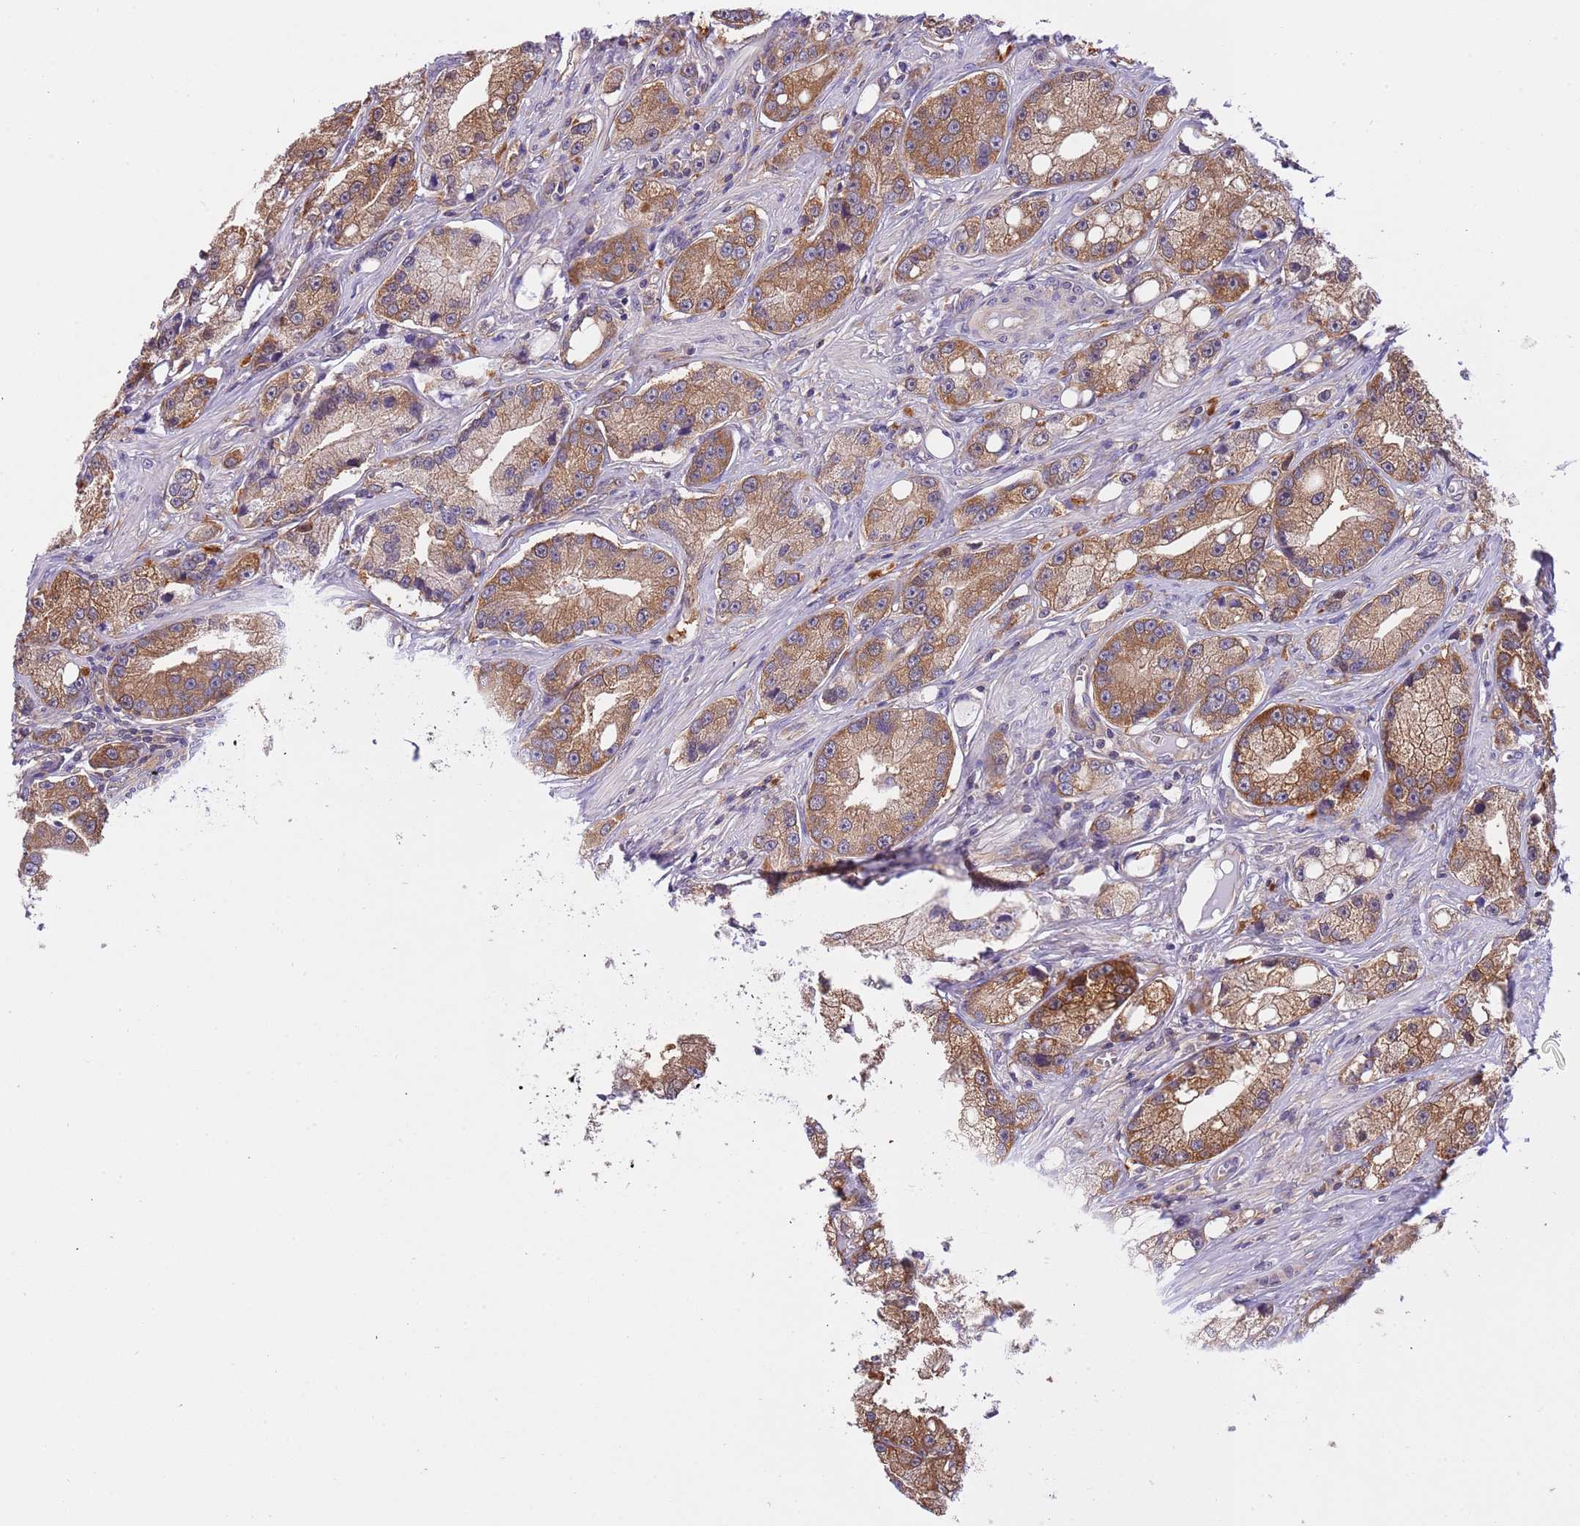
{"staining": {"intensity": "strong", "quantity": ">75%", "location": "cytoplasmic/membranous"}, "tissue": "prostate cancer", "cell_type": "Tumor cells", "image_type": "cancer", "snomed": [{"axis": "morphology", "description": "Adenocarcinoma, High grade"}, {"axis": "topography", "description": "Prostate"}], "caption": "Strong cytoplasmic/membranous positivity is identified in approximately >75% of tumor cells in prostate high-grade adenocarcinoma. The staining is performed using DAB (3,3'-diaminobenzidine) brown chromogen to label protein expression. The nuclei are counter-stained blue using hematoxylin.", "gene": "STIP1", "patient": {"sex": "male", "age": 74}}